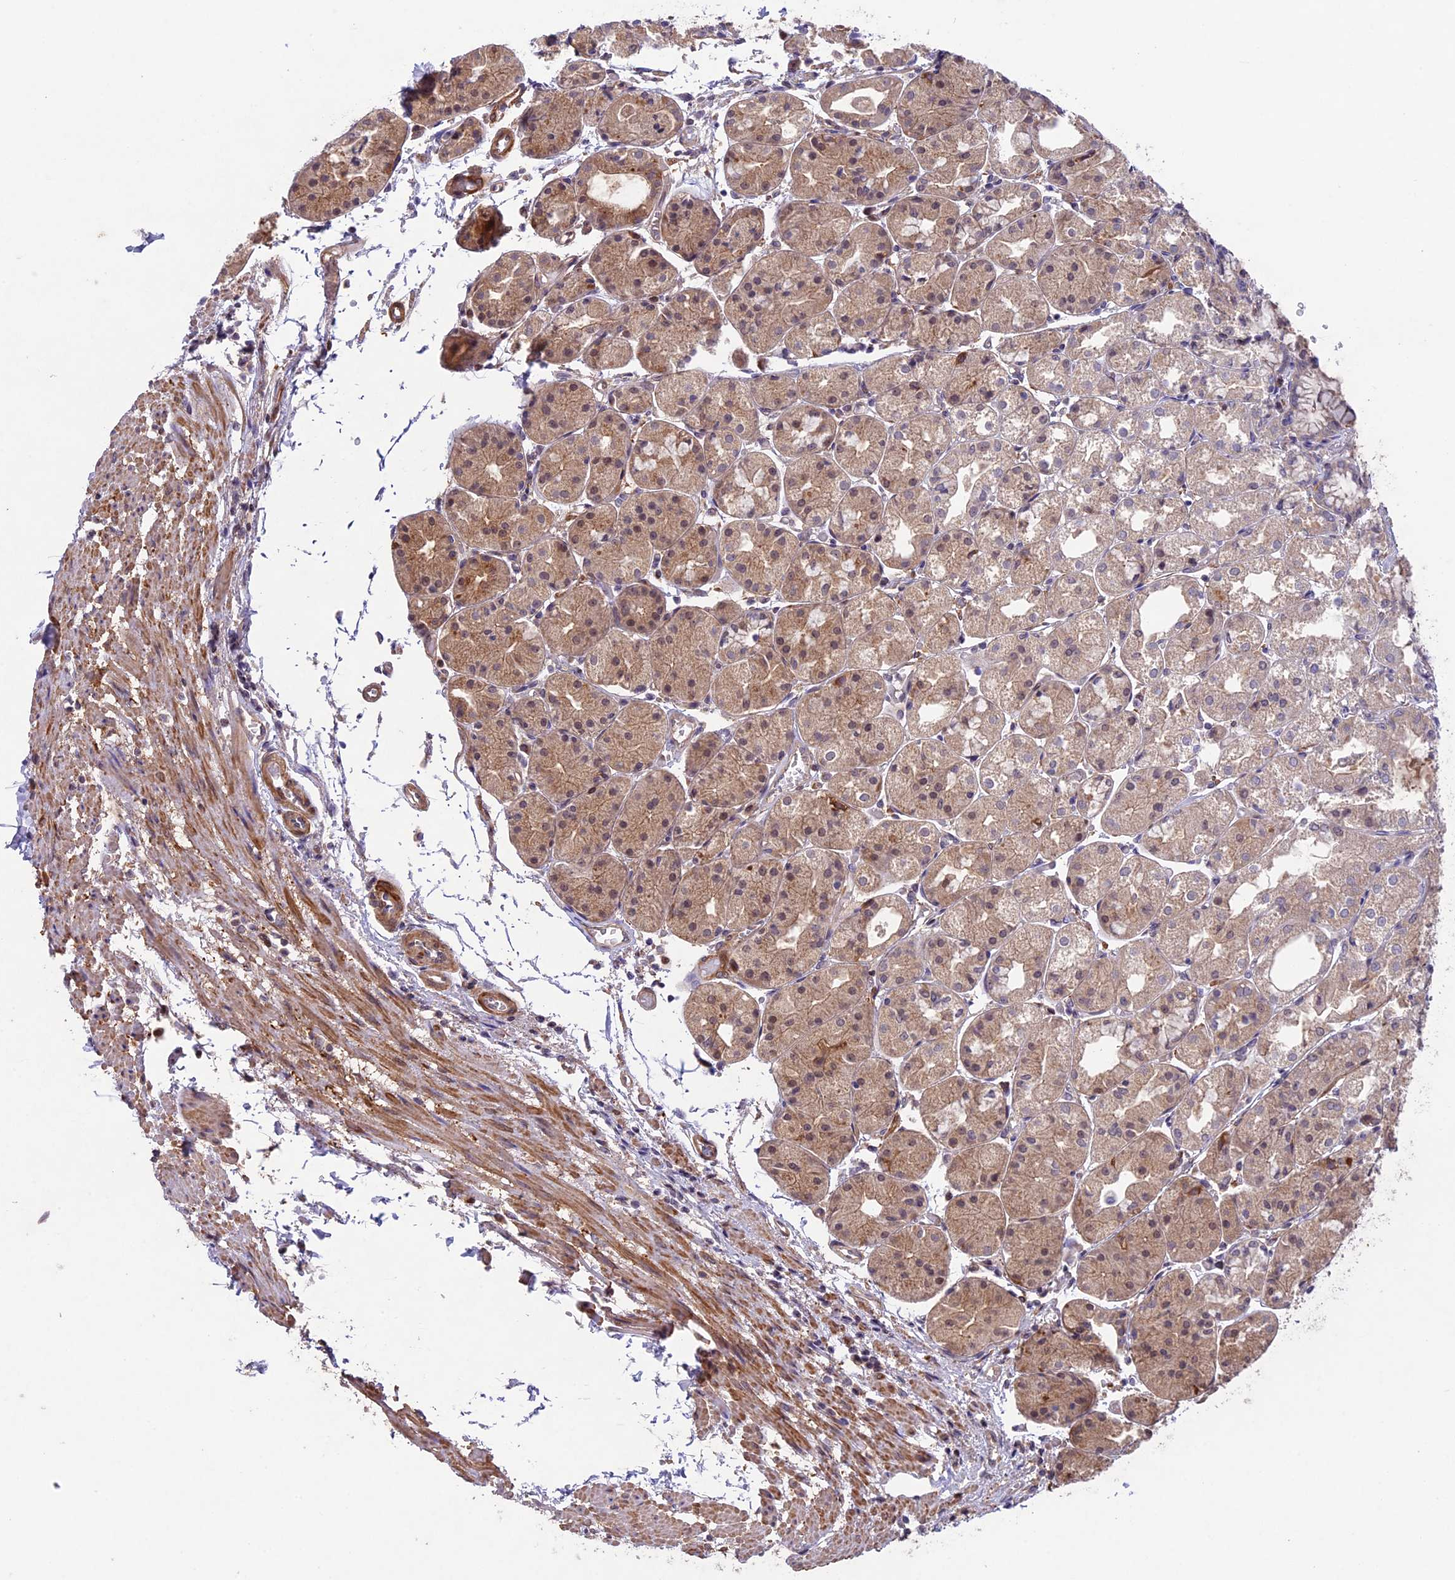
{"staining": {"intensity": "moderate", "quantity": ">75%", "location": "cytoplasmic/membranous,nuclear"}, "tissue": "stomach", "cell_type": "Glandular cells", "image_type": "normal", "snomed": [{"axis": "morphology", "description": "Normal tissue, NOS"}, {"axis": "topography", "description": "Stomach, upper"}], "caption": "Glandular cells exhibit moderate cytoplasmic/membranous,nuclear staining in approximately >75% of cells in normal stomach. The staining was performed using DAB (3,3'-diaminobenzidine) to visualize the protein expression in brown, while the nuclei were stained in blue with hematoxylin (Magnification: 20x).", "gene": "MAN2C1", "patient": {"sex": "male", "age": 72}}